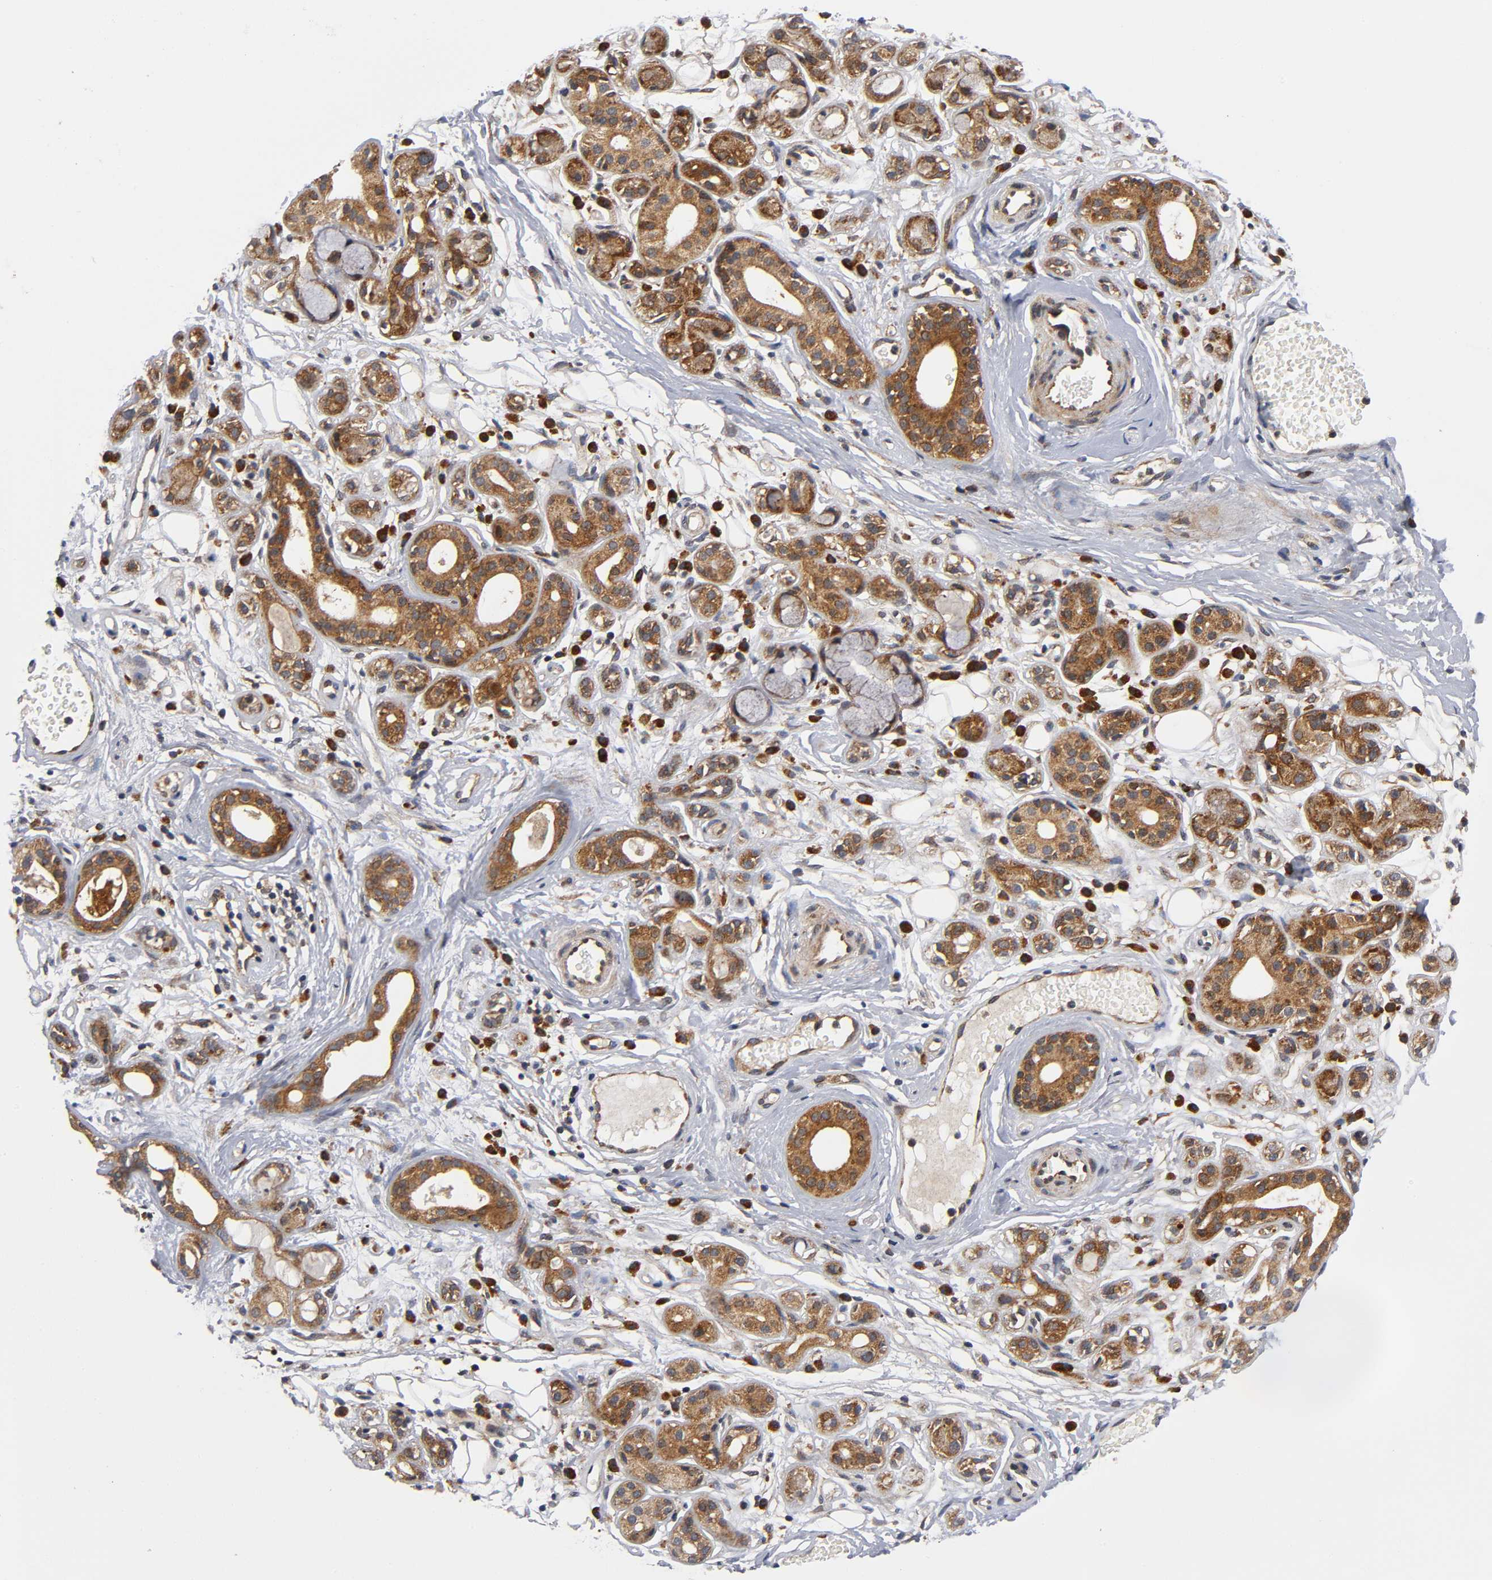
{"staining": {"intensity": "strong", "quantity": ">75%", "location": "cytoplasmic/membranous"}, "tissue": "salivary gland", "cell_type": "Glandular cells", "image_type": "normal", "snomed": [{"axis": "morphology", "description": "Normal tissue, NOS"}, {"axis": "topography", "description": "Salivary gland"}], "caption": "A high-resolution photomicrograph shows immunohistochemistry (IHC) staining of unremarkable salivary gland, which demonstrates strong cytoplasmic/membranous positivity in about >75% of glandular cells. The staining was performed using DAB to visualize the protein expression in brown, while the nuclei were stained in blue with hematoxylin (Magnification: 20x).", "gene": "EIF5", "patient": {"sex": "male", "age": 54}}